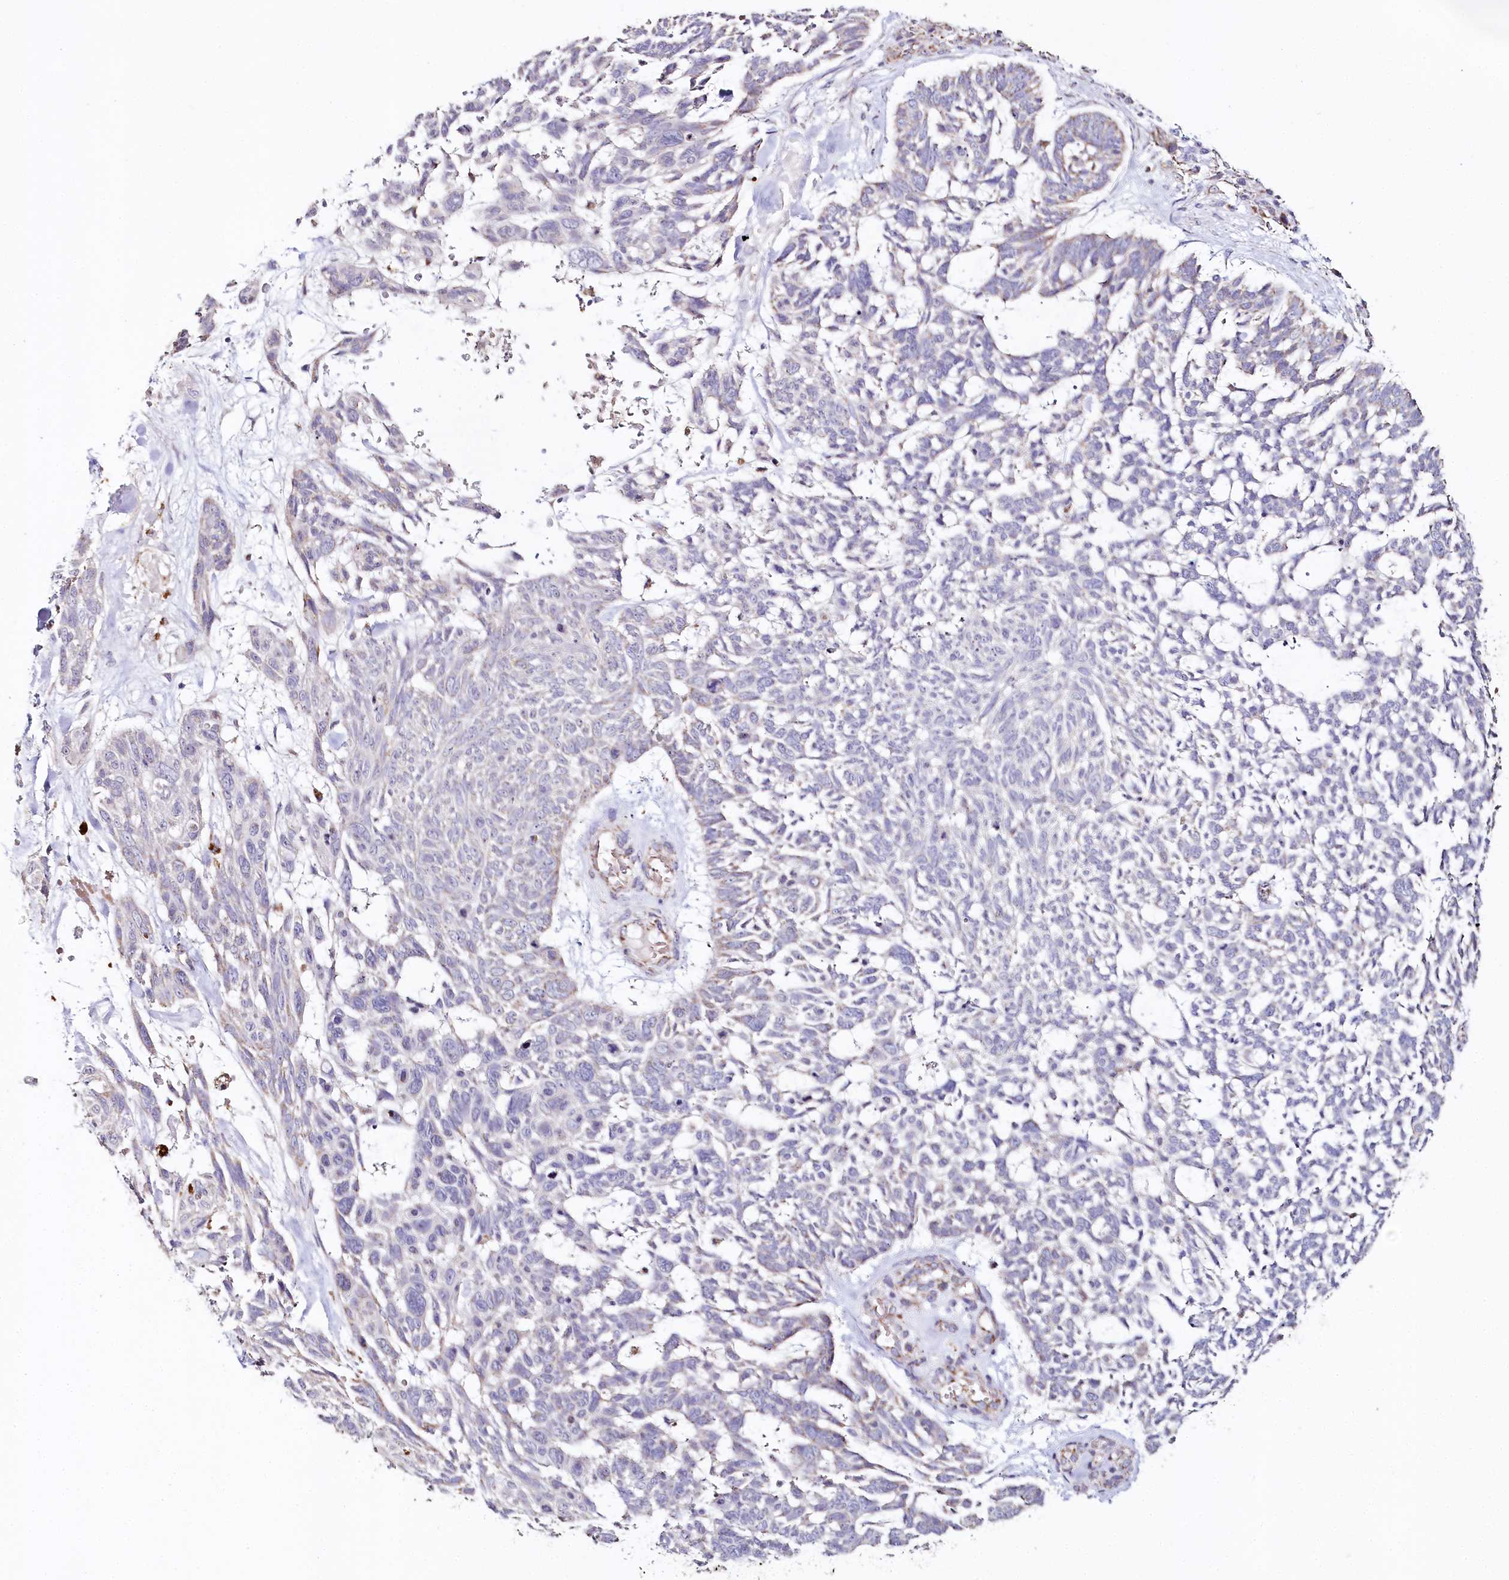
{"staining": {"intensity": "negative", "quantity": "none", "location": "none"}, "tissue": "skin cancer", "cell_type": "Tumor cells", "image_type": "cancer", "snomed": [{"axis": "morphology", "description": "Basal cell carcinoma"}, {"axis": "topography", "description": "Skin"}], "caption": "Protein analysis of basal cell carcinoma (skin) displays no significant expression in tumor cells. (DAB (3,3'-diaminobenzidine) immunohistochemistry, high magnification).", "gene": "MMP25", "patient": {"sex": "male", "age": 88}}